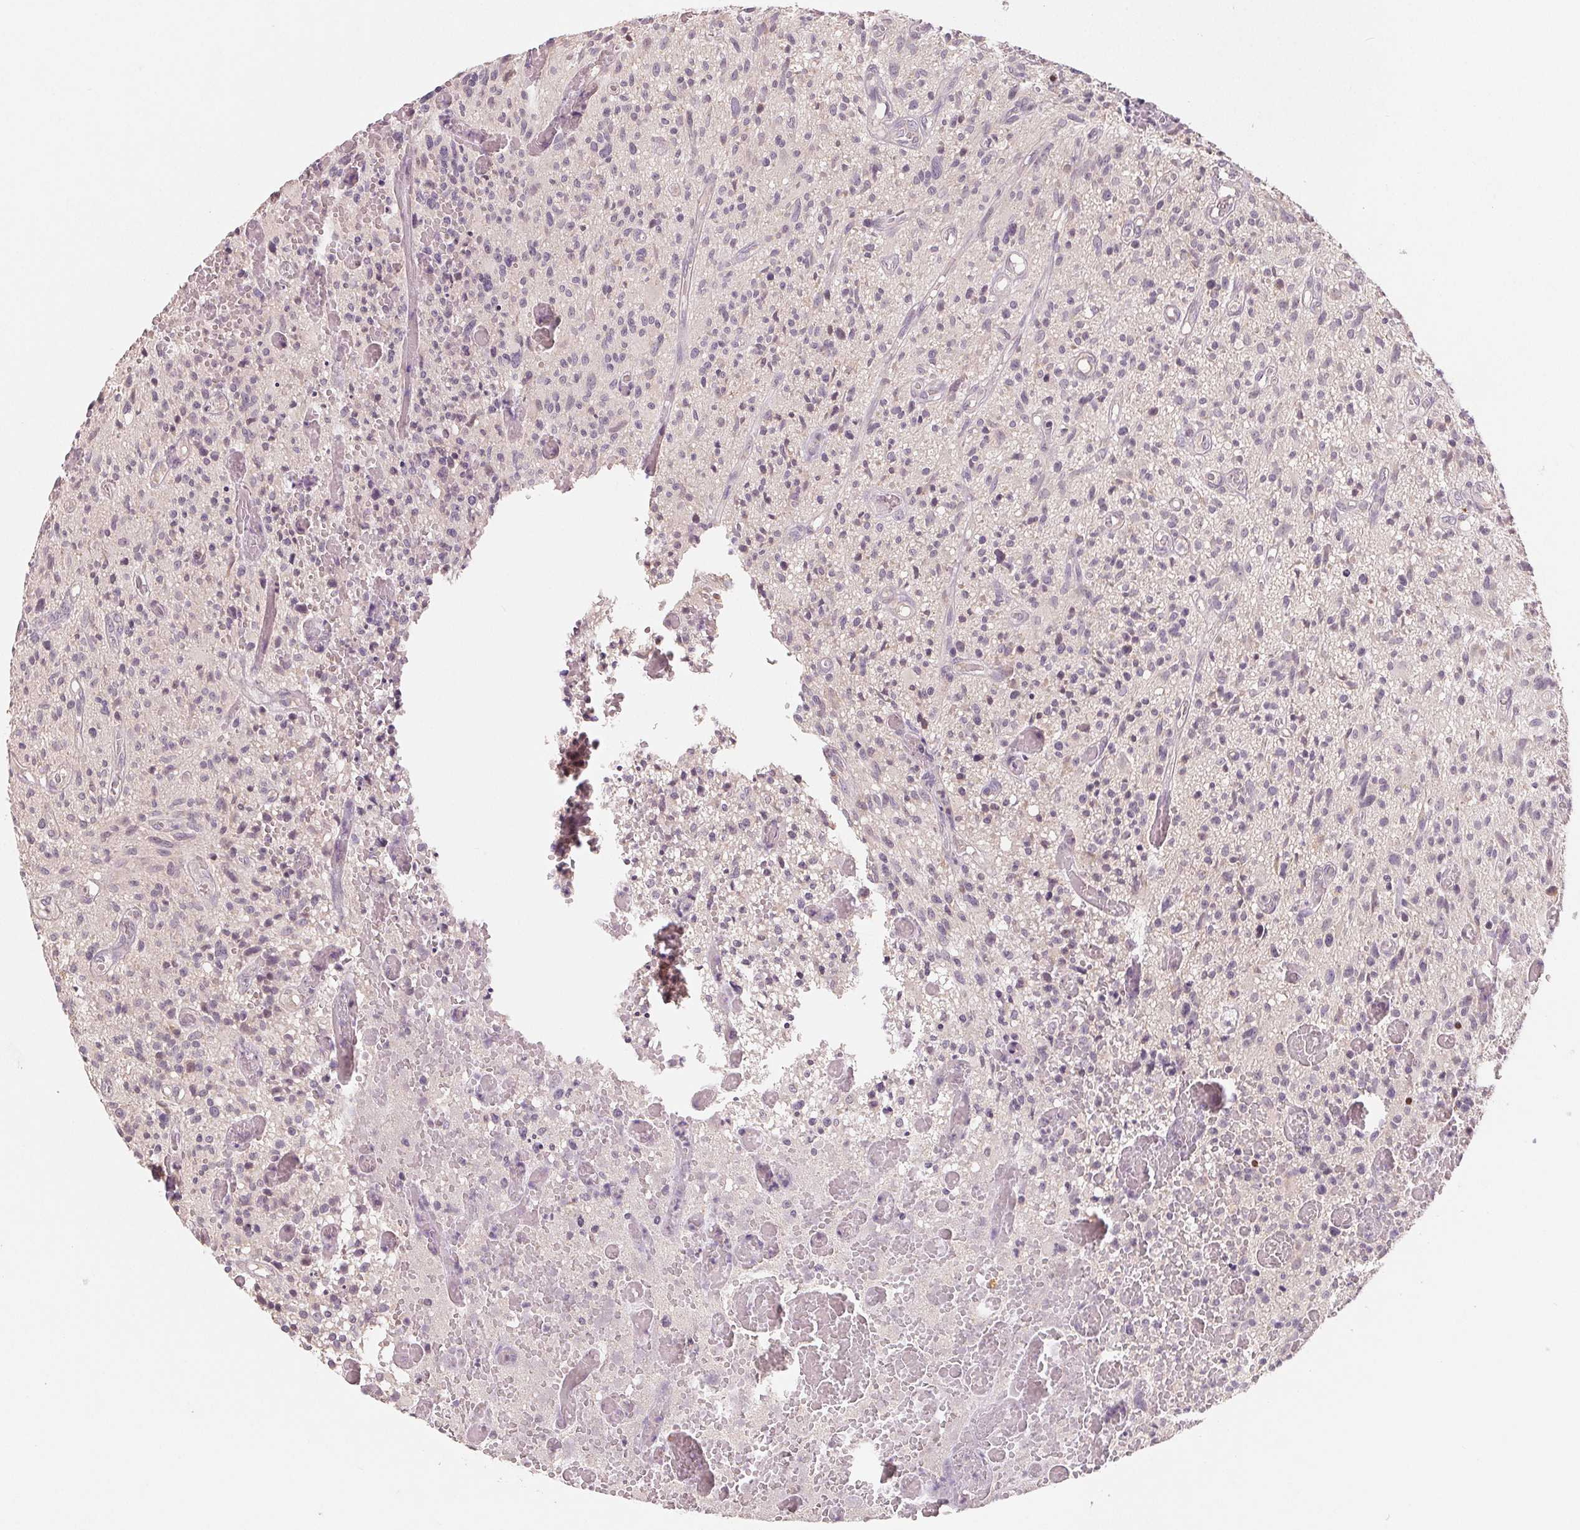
{"staining": {"intensity": "negative", "quantity": "none", "location": "none"}, "tissue": "glioma", "cell_type": "Tumor cells", "image_type": "cancer", "snomed": [{"axis": "morphology", "description": "Glioma, malignant, High grade"}, {"axis": "topography", "description": "Brain"}], "caption": "The image displays no significant staining in tumor cells of glioma. (DAB immunohistochemistry (IHC) with hematoxylin counter stain).", "gene": "AQP8", "patient": {"sex": "male", "age": 75}}